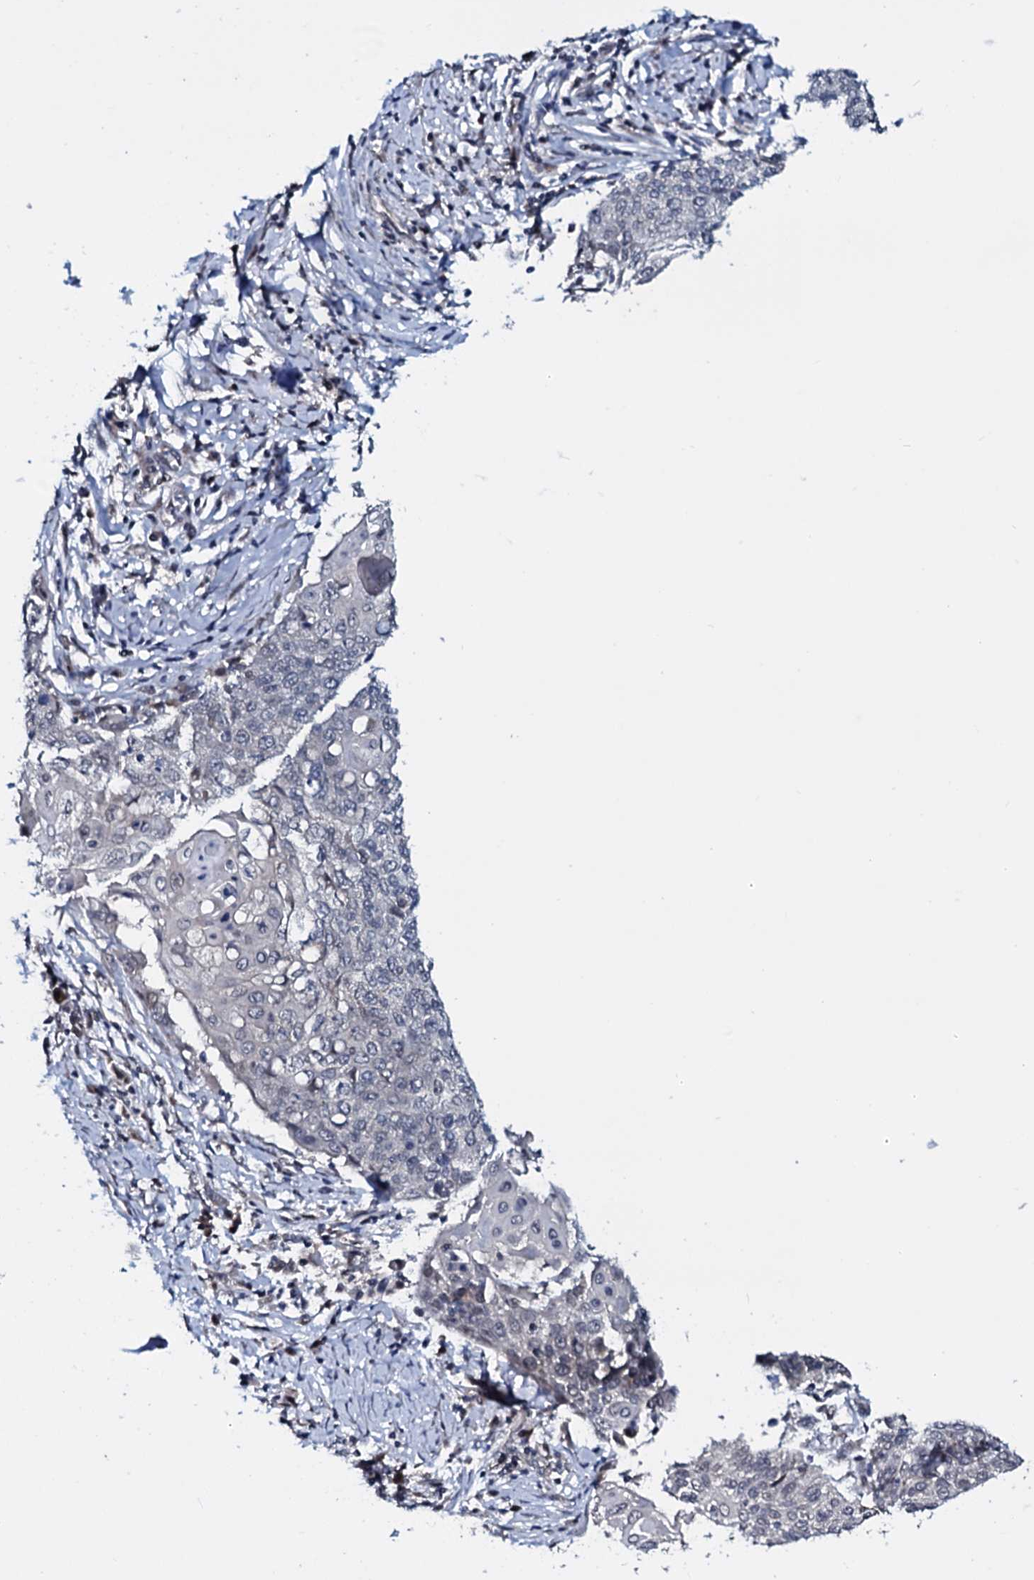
{"staining": {"intensity": "negative", "quantity": "none", "location": "none"}, "tissue": "cervical cancer", "cell_type": "Tumor cells", "image_type": "cancer", "snomed": [{"axis": "morphology", "description": "Squamous cell carcinoma, NOS"}, {"axis": "topography", "description": "Cervix"}], "caption": "Micrograph shows no protein positivity in tumor cells of cervical cancer tissue. (DAB IHC with hematoxylin counter stain).", "gene": "OGFOD2", "patient": {"sex": "female", "age": 39}}